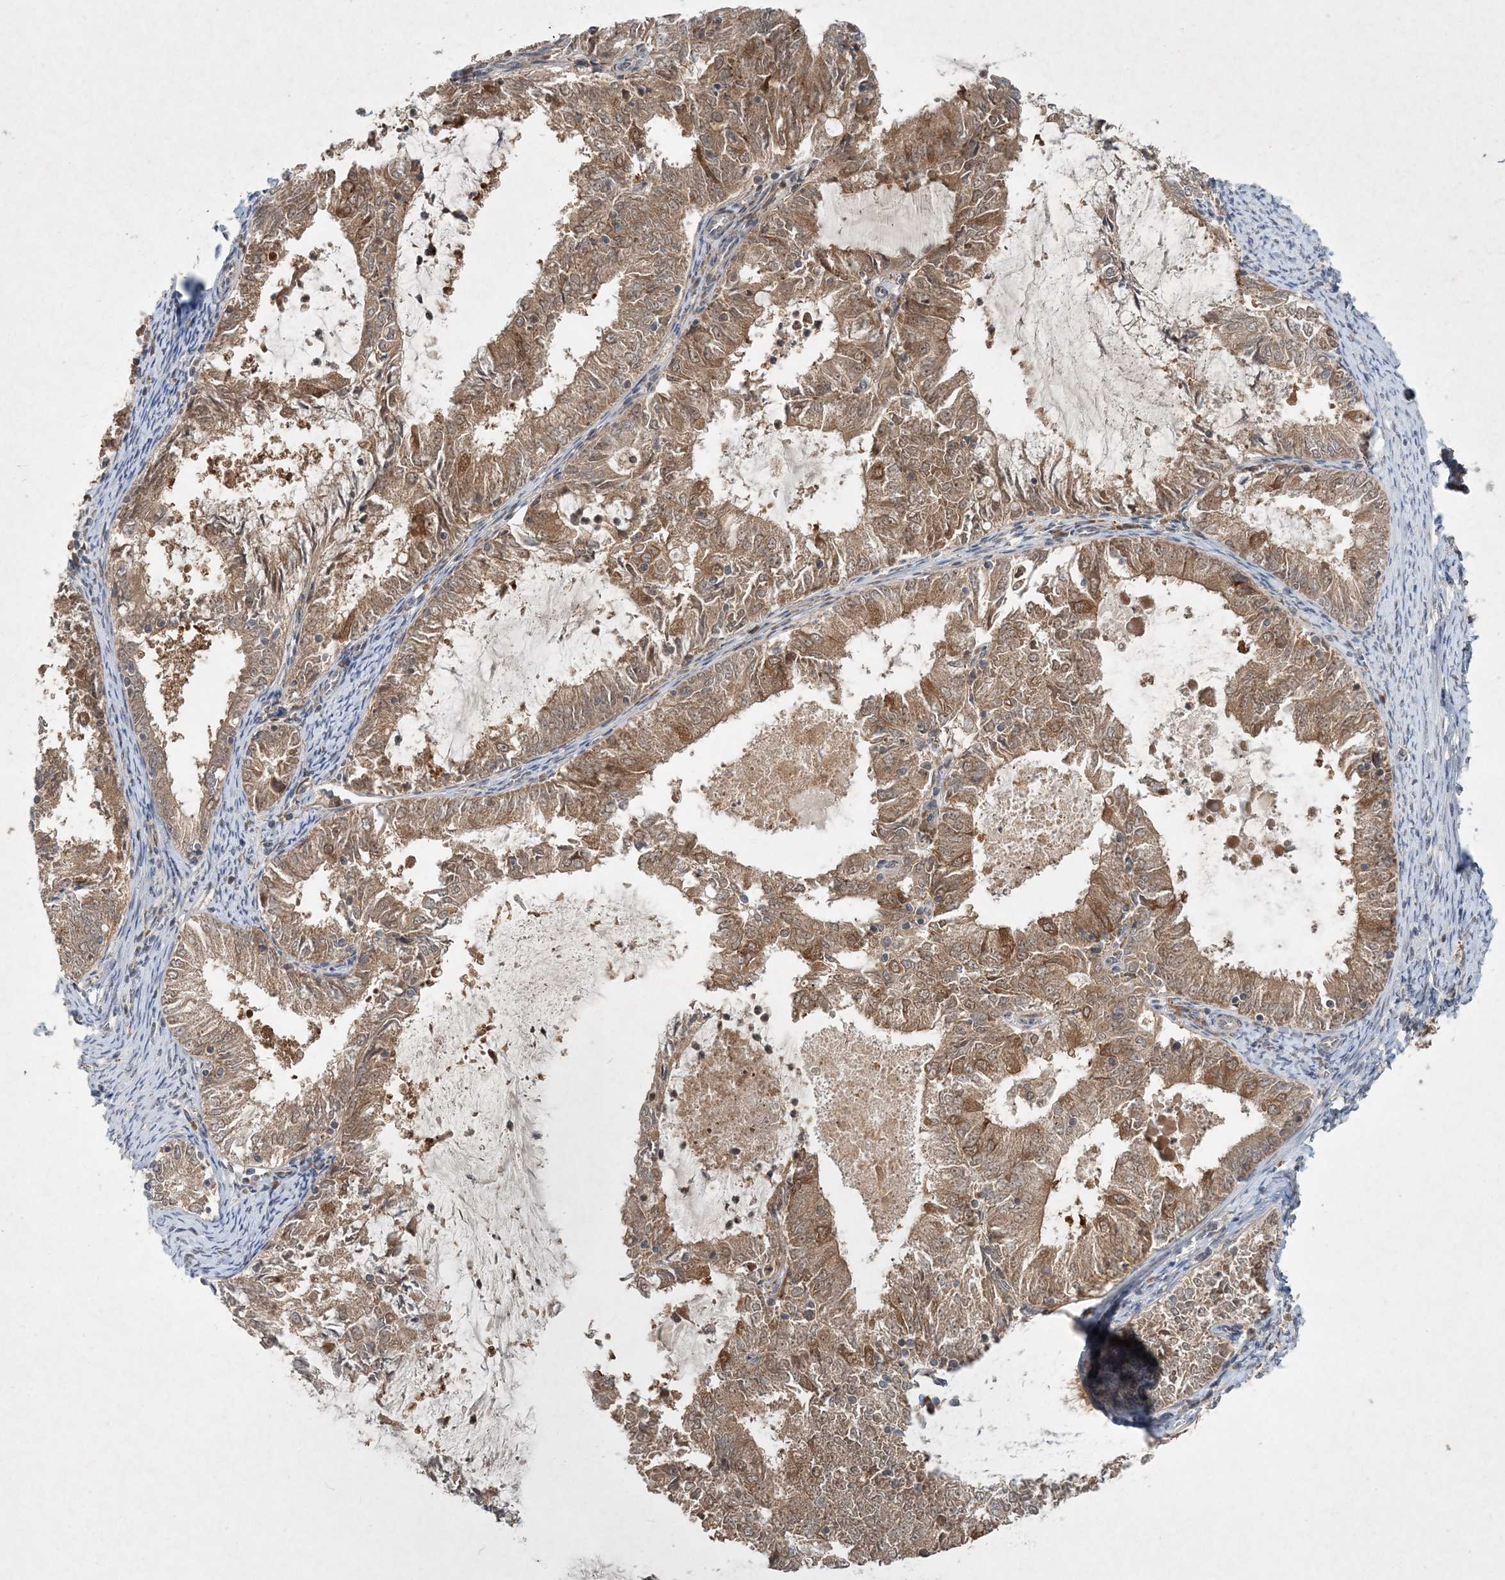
{"staining": {"intensity": "moderate", "quantity": ">75%", "location": "cytoplasmic/membranous"}, "tissue": "endometrial cancer", "cell_type": "Tumor cells", "image_type": "cancer", "snomed": [{"axis": "morphology", "description": "Adenocarcinoma, NOS"}, {"axis": "topography", "description": "Endometrium"}], "caption": "Protein staining demonstrates moderate cytoplasmic/membranous positivity in approximately >75% of tumor cells in endometrial cancer (adenocarcinoma).", "gene": "UBR3", "patient": {"sex": "female", "age": 57}}